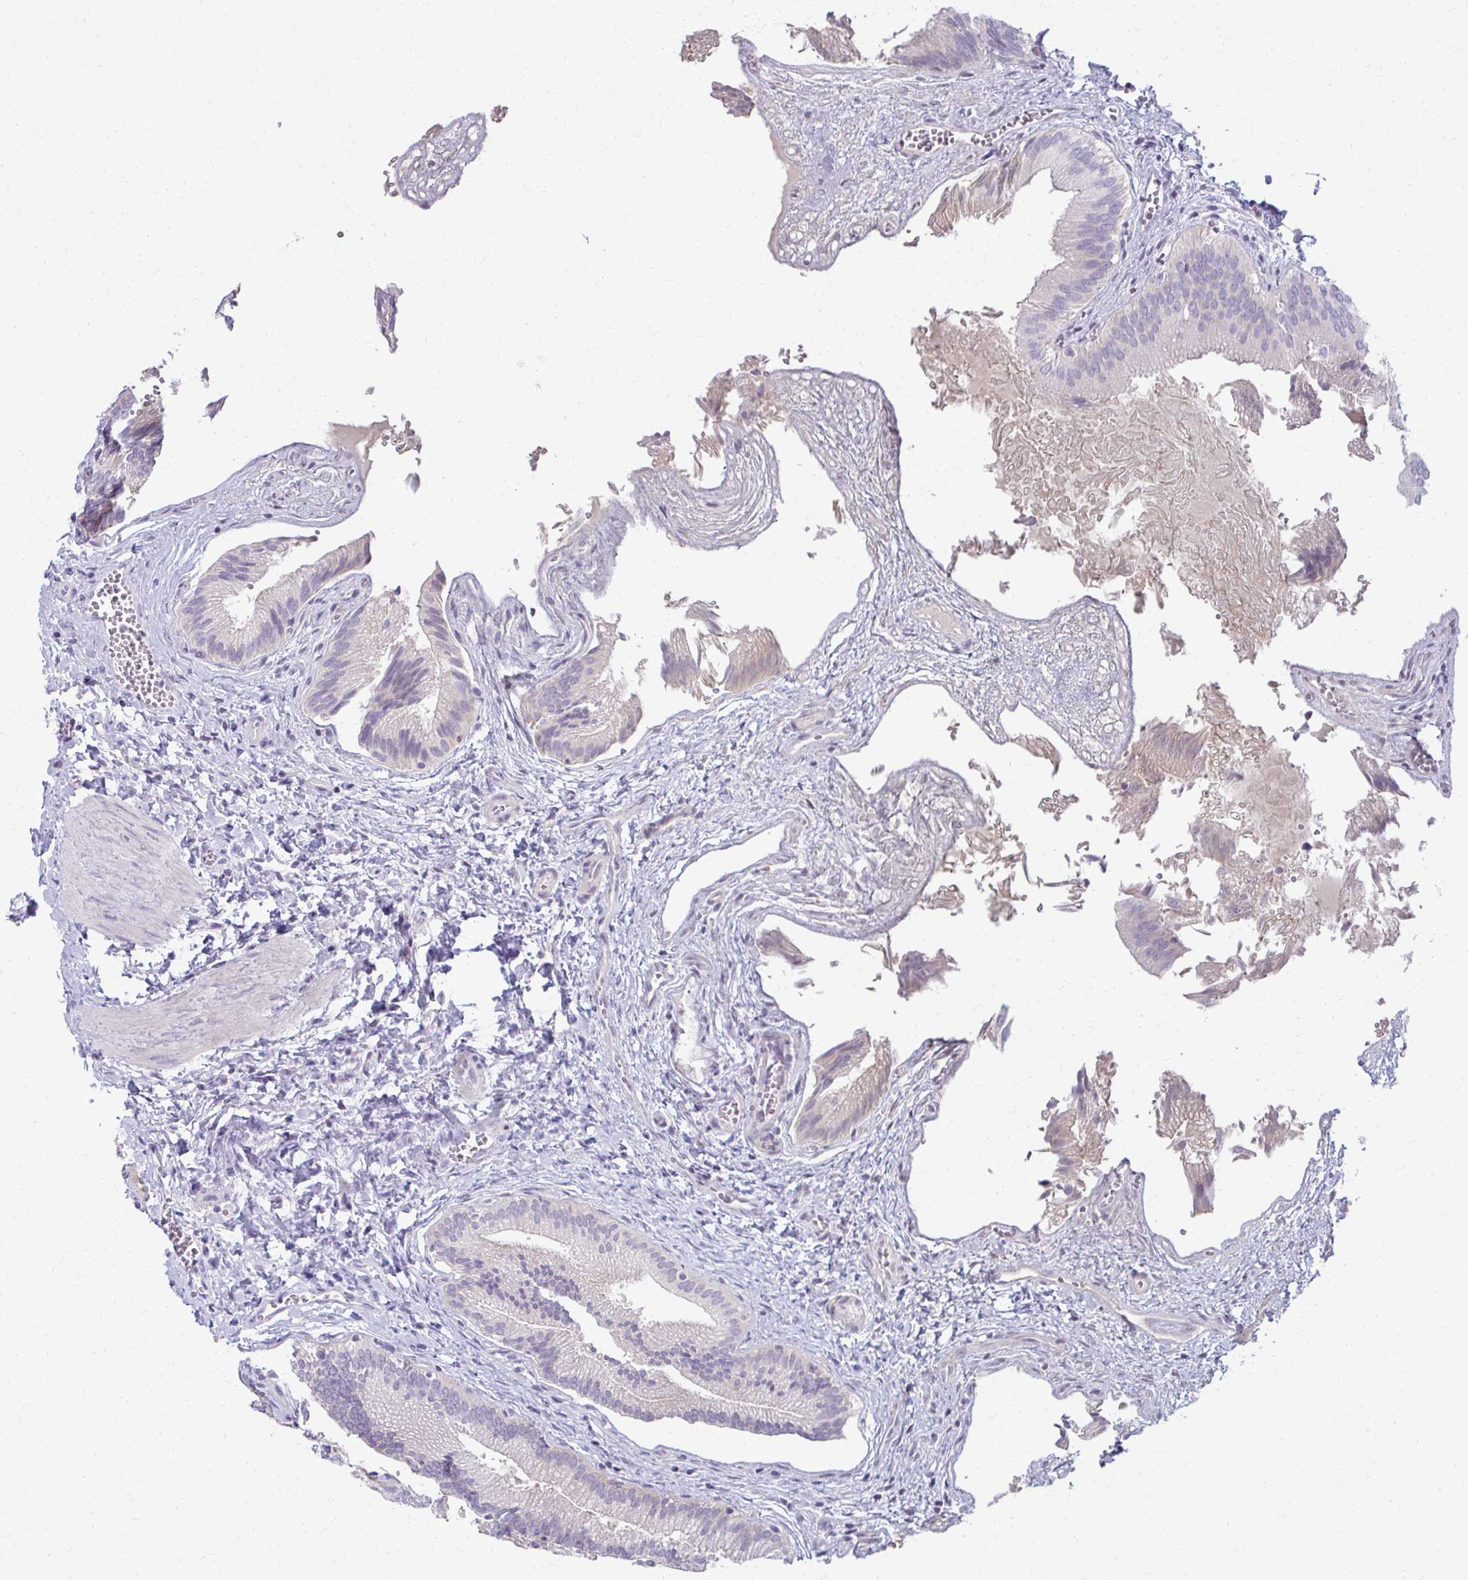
{"staining": {"intensity": "weak", "quantity": "<25%", "location": "cytoplasmic/membranous"}, "tissue": "gallbladder", "cell_type": "Glandular cells", "image_type": "normal", "snomed": [{"axis": "morphology", "description": "Normal tissue, NOS"}, {"axis": "topography", "description": "Gallbladder"}], "caption": "IHC histopathology image of unremarkable gallbladder: human gallbladder stained with DAB shows no significant protein staining in glandular cells.", "gene": "LDLRAP1", "patient": {"sex": "male", "age": 17}}